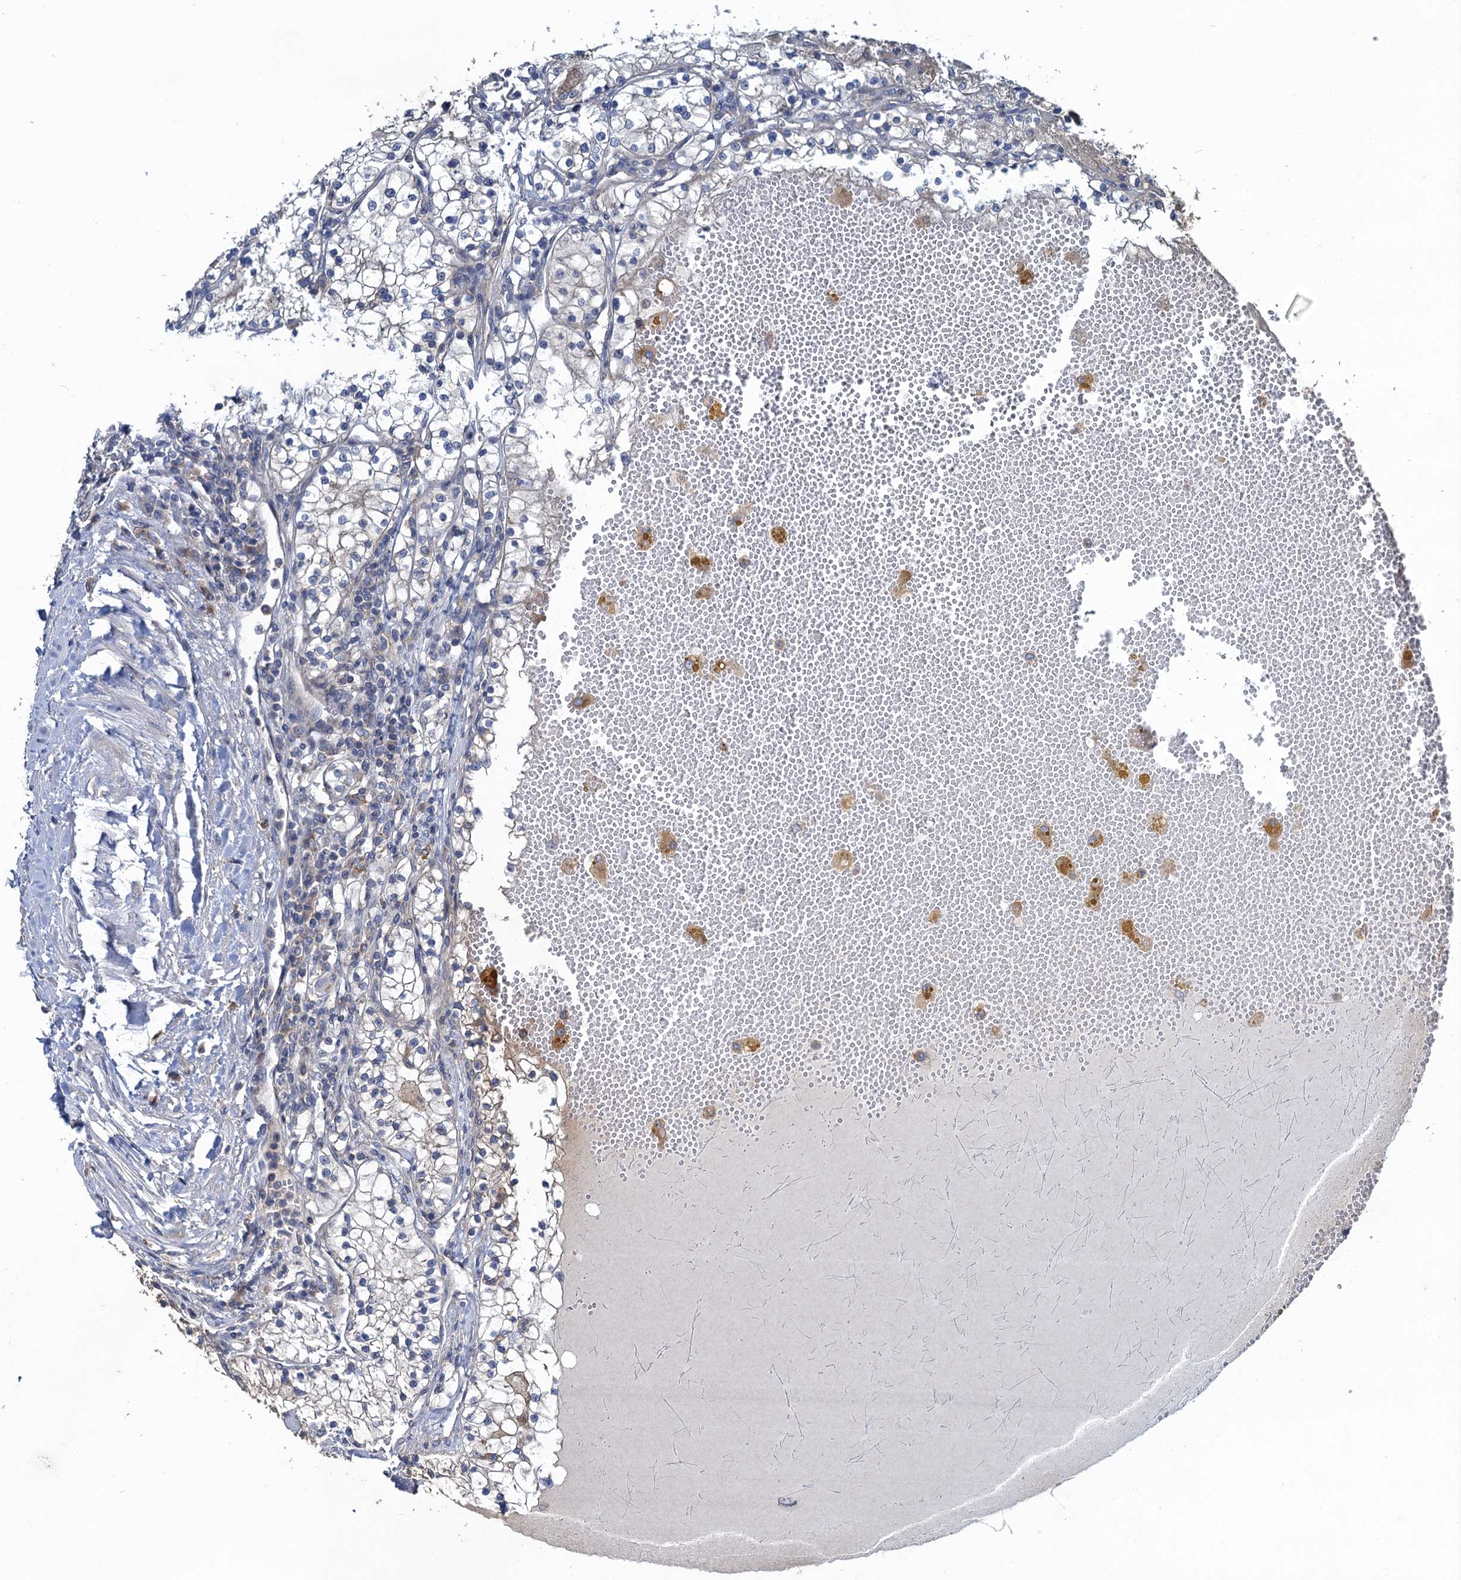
{"staining": {"intensity": "negative", "quantity": "none", "location": "none"}, "tissue": "renal cancer", "cell_type": "Tumor cells", "image_type": "cancer", "snomed": [{"axis": "morphology", "description": "Normal tissue, NOS"}, {"axis": "morphology", "description": "Adenocarcinoma, NOS"}, {"axis": "topography", "description": "Kidney"}], "caption": "There is no significant staining in tumor cells of renal adenocarcinoma.", "gene": "SNAP29", "patient": {"sex": "male", "age": 68}}